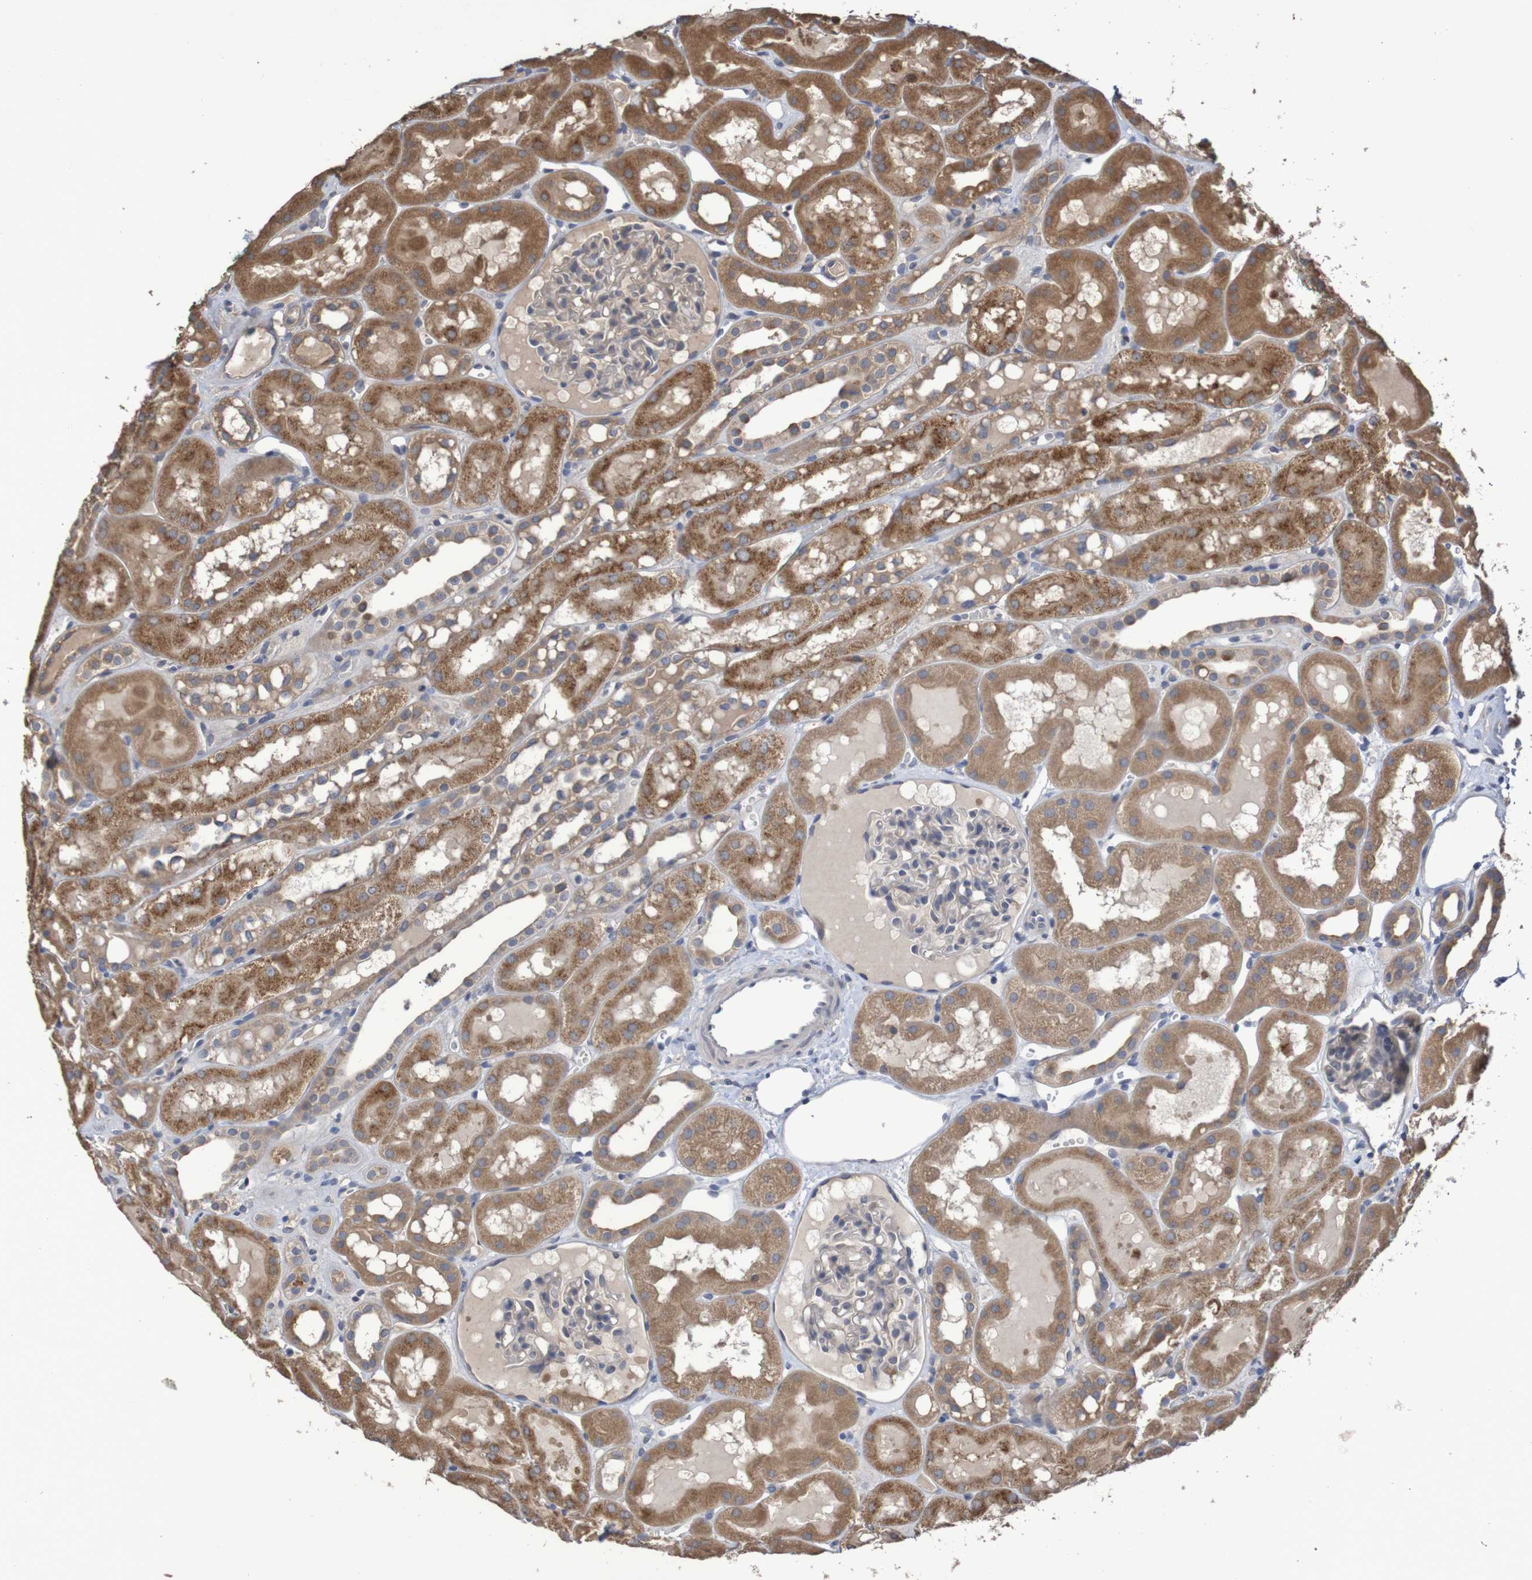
{"staining": {"intensity": "weak", "quantity": "25%-75%", "location": "cytoplasmic/membranous"}, "tissue": "kidney", "cell_type": "Cells in glomeruli", "image_type": "normal", "snomed": [{"axis": "morphology", "description": "Normal tissue, NOS"}, {"axis": "topography", "description": "Kidney"}, {"axis": "topography", "description": "Urinary bladder"}], "caption": "DAB immunohistochemical staining of unremarkable kidney exhibits weak cytoplasmic/membranous protein expression in about 25%-75% of cells in glomeruli.", "gene": "PHYH", "patient": {"sex": "male", "age": 16}}